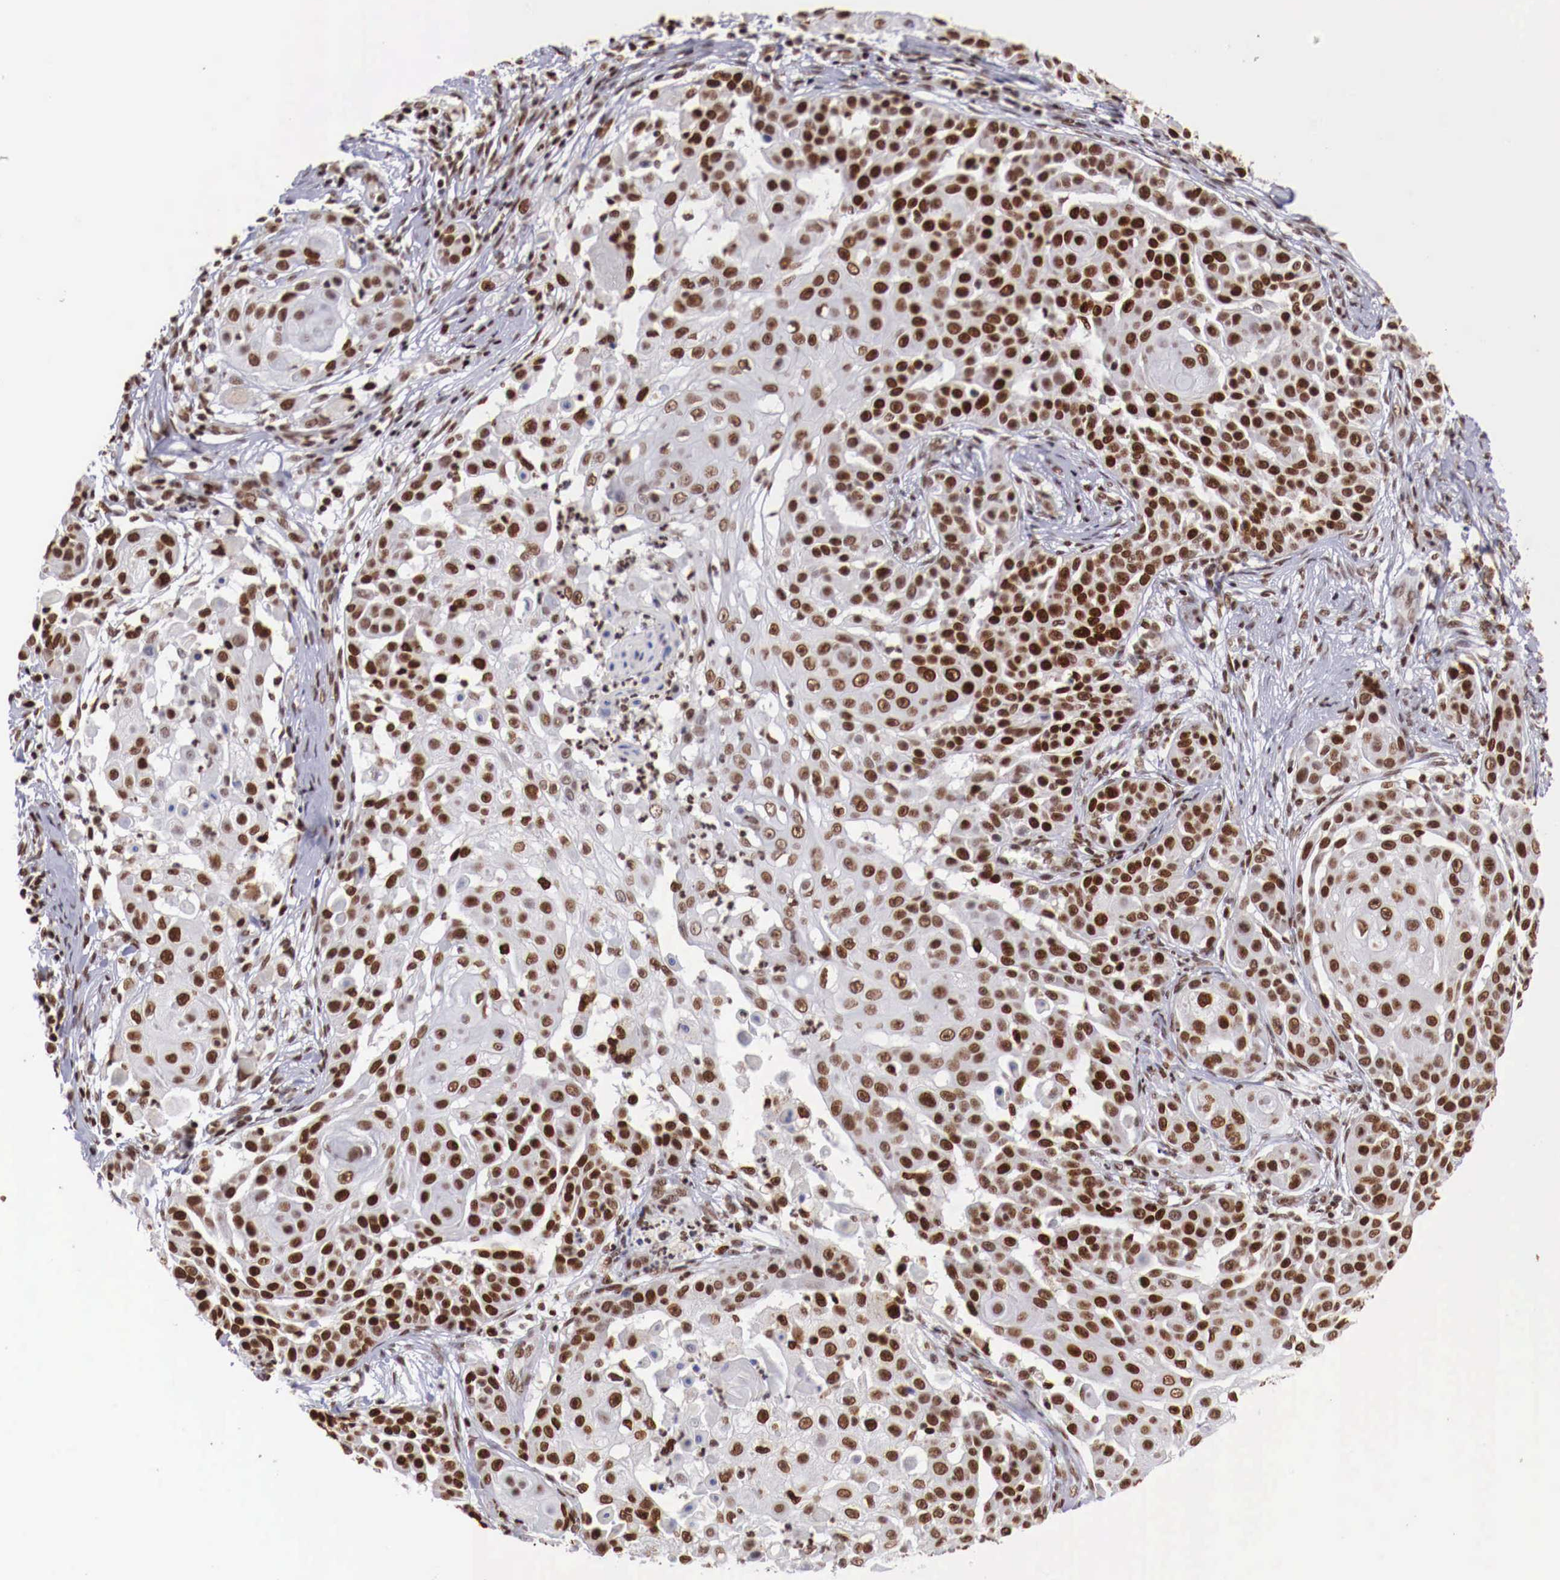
{"staining": {"intensity": "strong", "quantity": ">75%", "location": "nuclear"}, "tissue": "skin cancer", "cell_type": "Tumor cells", "image_type": "cancer", "snomed": [{"axis": "morphology", "description": "Squamous cell carcinoma, NOS"}, {"axis": "topography", "description": "Skin"}], "caption": "The immunohistochemical stain highlights strong nuclear staining in tumor cells of skin cancer tissue.", "gene": "MAX", "patient": {"sex": "female", "age": 57}}